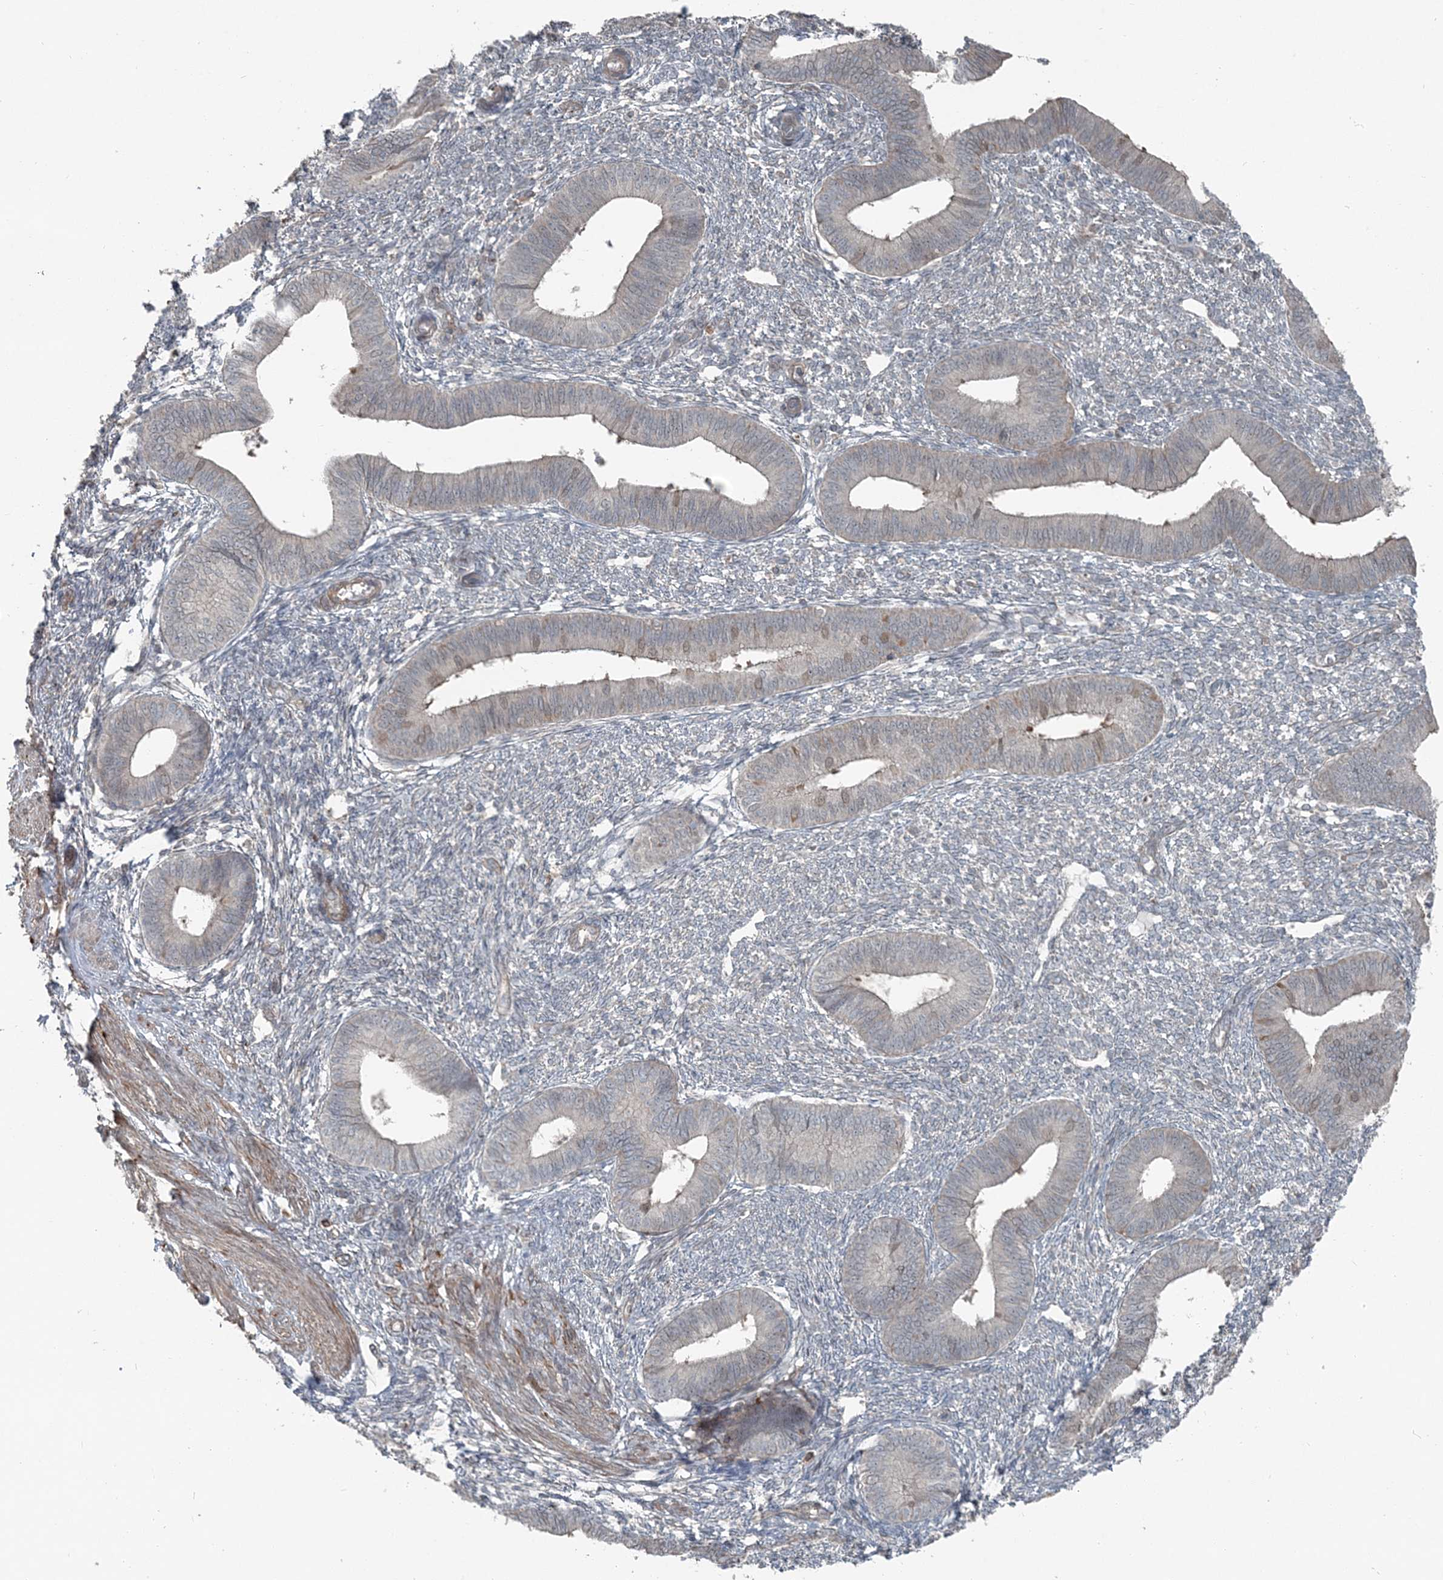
{"staining": {"intensity": "negative", "quantity": "none", "location": "none"}, "tissue": "endometrium", "cell_type": "Cells in endometrial stroma", "image_type": "normal", "snomed": [{"axis": "morphology", "description": "Normal tissue, NOS"}, {"axis": "topography", "description": "Endometrium"}], "caption": "The image shows no significant expression in cells in endometrial stroma of endometrium. The staining is performed using DAB brown chromogen with nuclei counter-stained in using hematoxylin.", "gene": "FBXL17", "patient": {"sex": "female", "age": 46}}